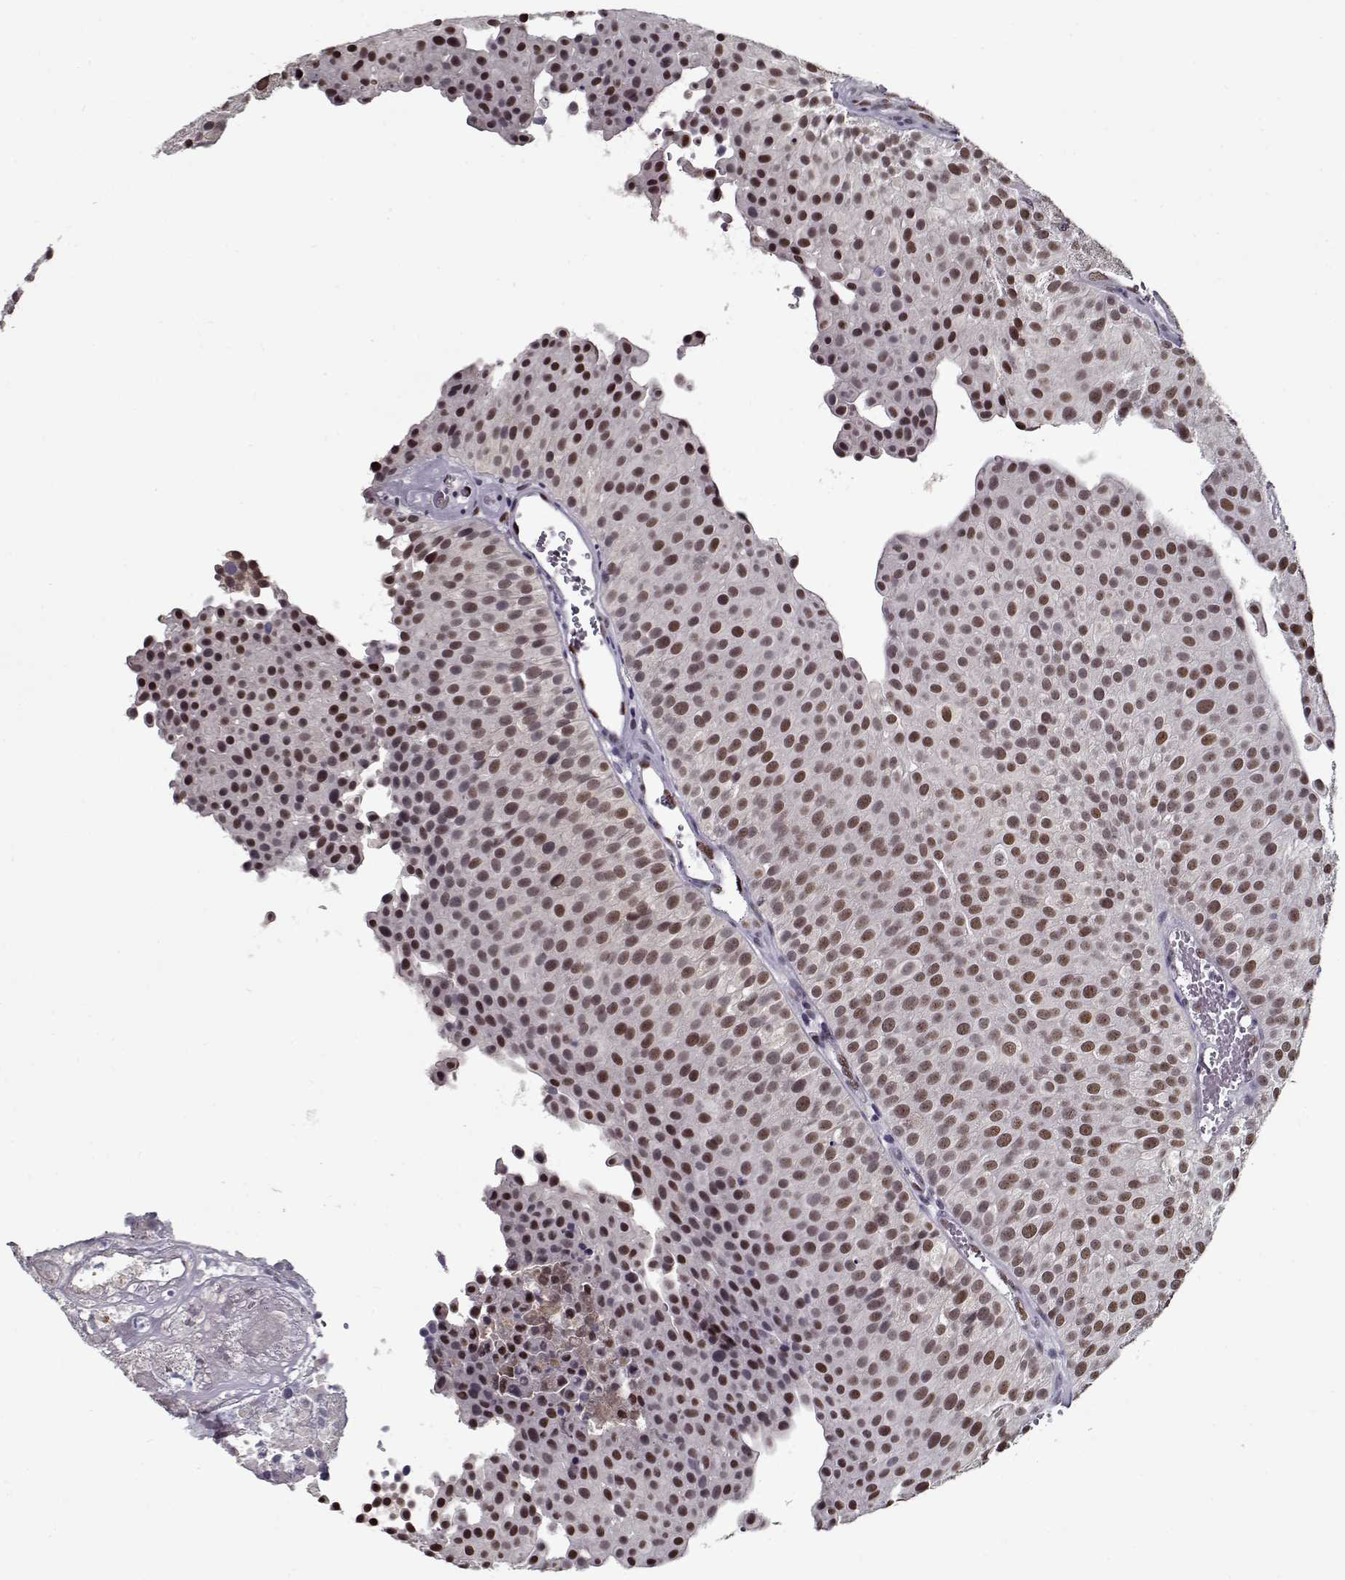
{"staining": {"intensity": "weak", "quantity": ">75%", "location": "nuclear"}, "tissue": "urothelial cancer", "cell_type": "Tumor cells", "image_type": "cancer", "snomed": [{"axis": "morphology", "description": "Urothelial carcinoma, Low grade"}, {"axis": "topography", "description": "Urinary bladder"}], "caption": "An image of human urothelial carcinoma (low-grade) stained for a protein reveals weak nuclear brown staining in tumor cells.", "gene": "PRMT8", "patient": {"sex": "female", "age": 87}}